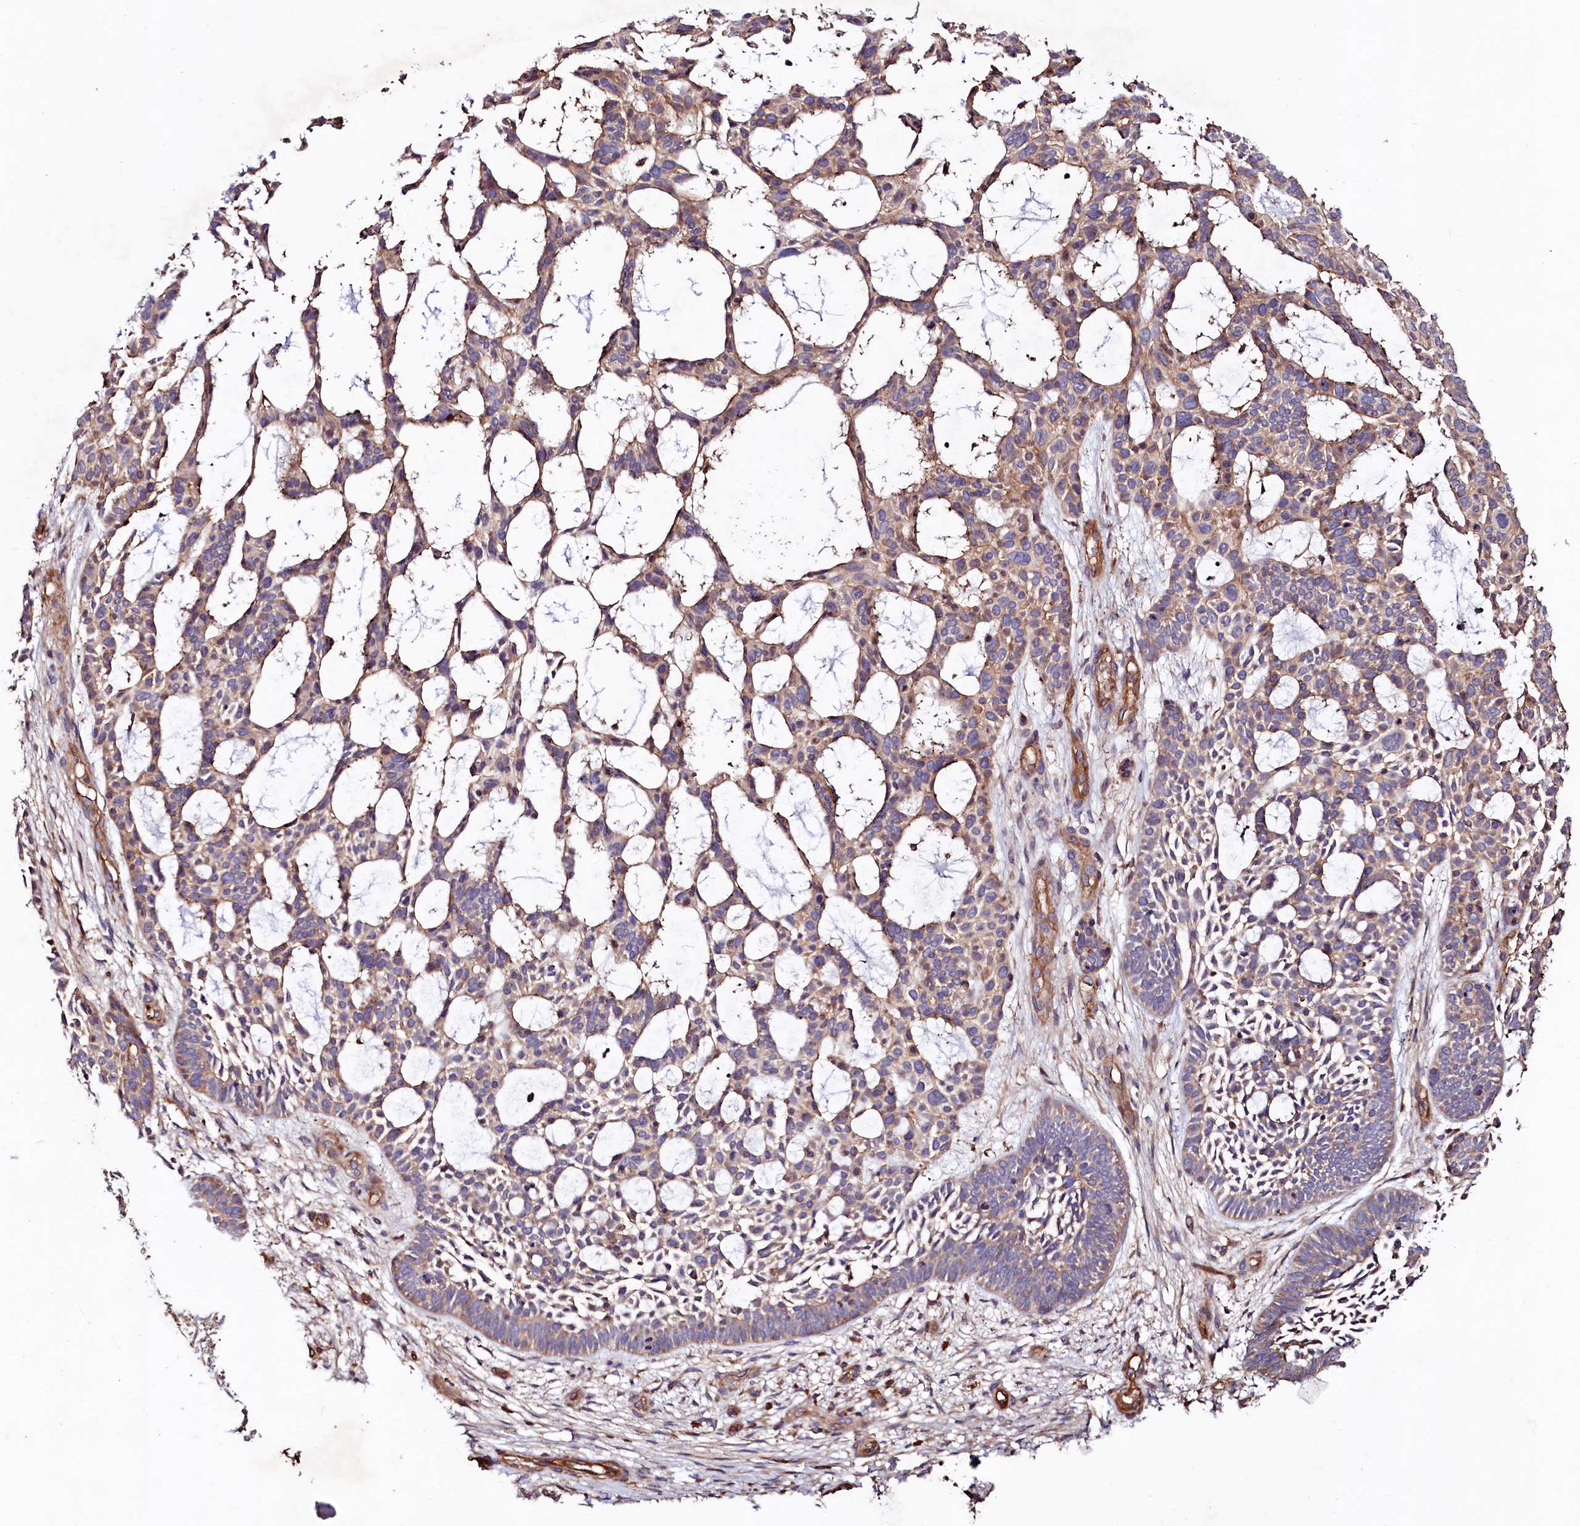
{"staining": {"intensity": "moderate", "quantity": "25%-75%", "location": "cytoplasmic/membranous"}, "tissue": "skin cancer", "cell_type": "Tumor cells", "image_type": "cancer", "snomed": [{"axis": "morphology", "description": "Basal cell carcinoma"}, {"axis": "topography", "description": "Skin"}], "caption": "Human skin cancer (basal cell carcinoma) stained with a brown dye displays moderate cytoplasmic/membranous positive staining in about 25%-75% of tumor cells.", "gene": "KLHDC4", "patient": {"sex": "male", "age": 89}}